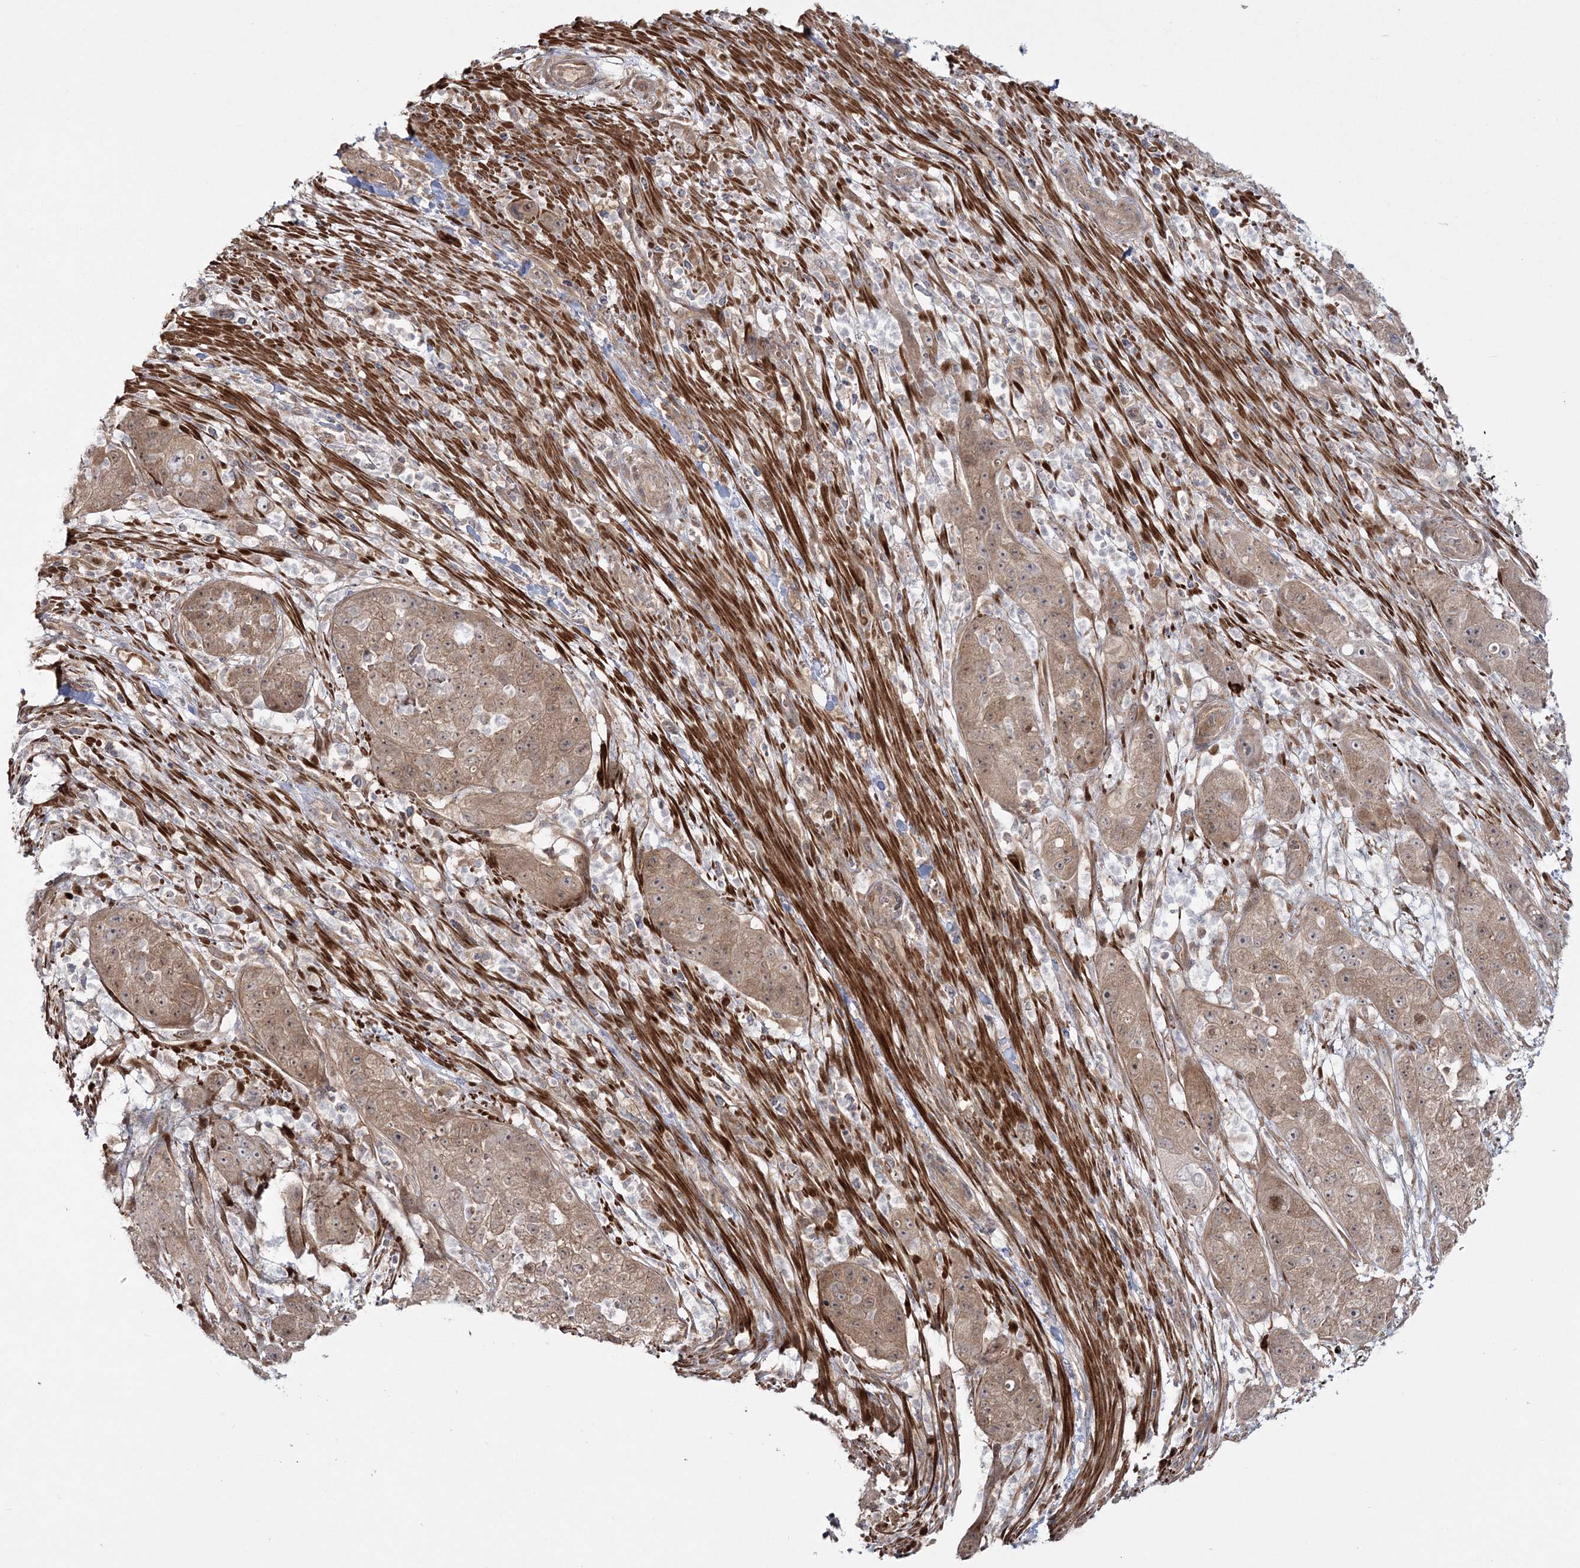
{"staining": {"intensity": "weak", "quantity": ">75%", "location": "cytoplasmic/membranous"}, "tissue": "pancreatic cancer", "cell_type": "Tumor cells", "image_type": "cancer", "snomed": [{"axis": "morphology", "description": "Adenocarcinoma, NOS"}, {"axis": "topography", "description": "Pancreas"}], "caption": "Weak cytoplasmic/membranous positivity is seen in approximately >75% of tumor cells in adenocarcinoma (pancreatic). (IHC, brightfield microscopy, high magnification).", "gene": "MOCS2", "patient": {"sex": "female", "age": 78}}